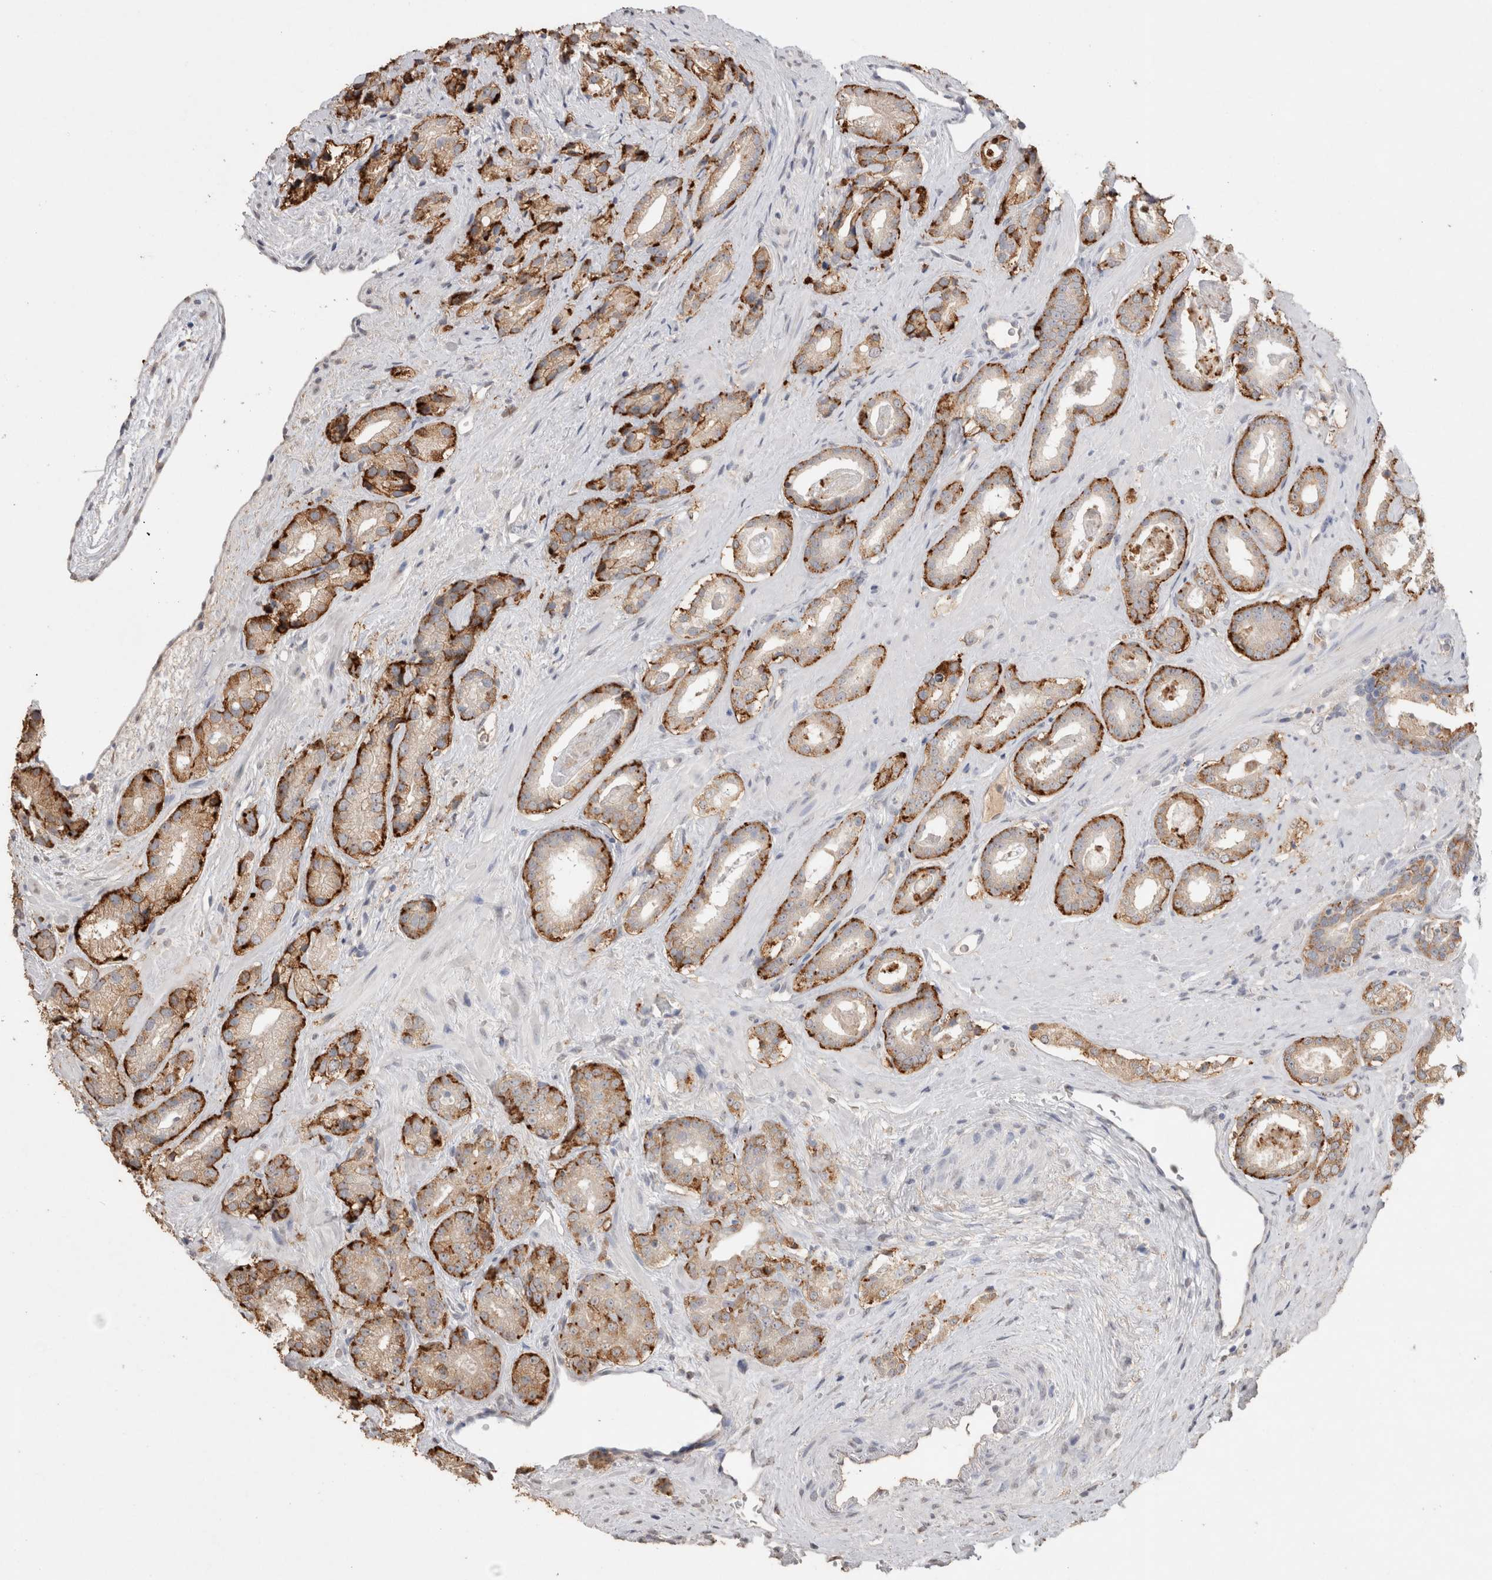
{"staining": {"intensity": "strong", "quantity": ">75%", "location": "cytoplasmic/membranous"}, "tissue": "prostate cancer", "cell_type": "Tumor cells", "image_type": "cancer", "snomed": [{"axis": "morphology", "description": "Adenocarcinoma, High grade"}, {"axis": "topography", "description": "Prostate"}], "caption": "Protein expression analysis of prostate cancer (high-grade adenocarcinoma) reveals strong cytoplasmic/membranous positivity in about >75% of tumor cells.", "gene": "NAALADL2", "patient": {"sex": "male", "age": 71}}